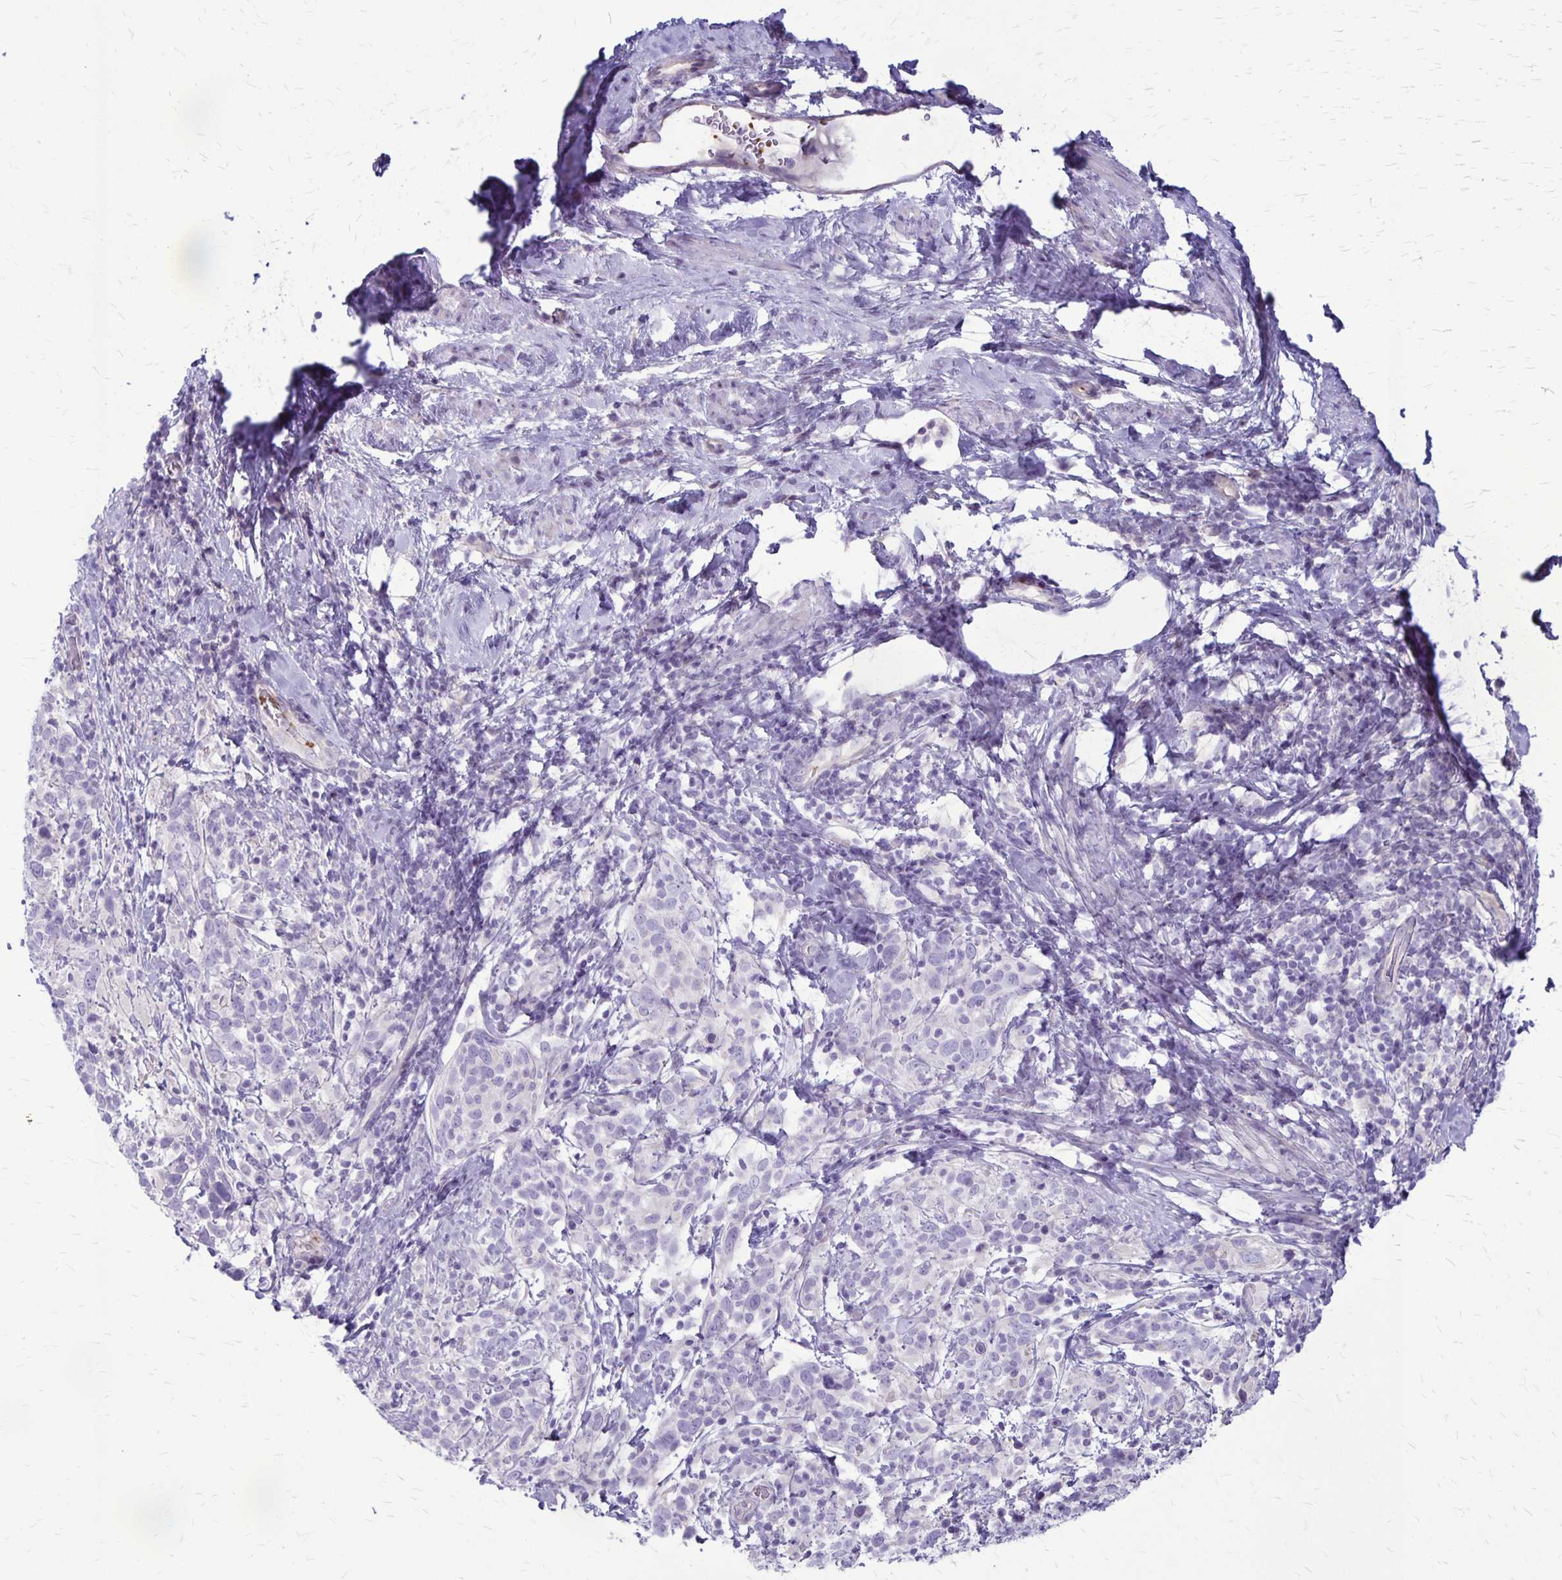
{"staining": {"intensity": "negative", "quantity": "none", "location": "none"}, "tissue": "cervical cancer", "cell_type": "Tumor cells", "image_type": "cancer", "snomed": [{"axis": "morphology", "description": "Squamous cell carcinoma, NOS"}, {"axis": "topography", "description": "Cervix"}], "caption": "IHC histopathology image of neoplastic tissue: human cervical cancer stained with DAB demonstrates no significant protein staining in tumor cells. The staining is performed using DAB (3,3'-diaminobenzidine) brown chromogen with nuclei counter-stained in using hematoxylin.", "gene": "GP9", "patient": {"sex": "female", "age": 61}}